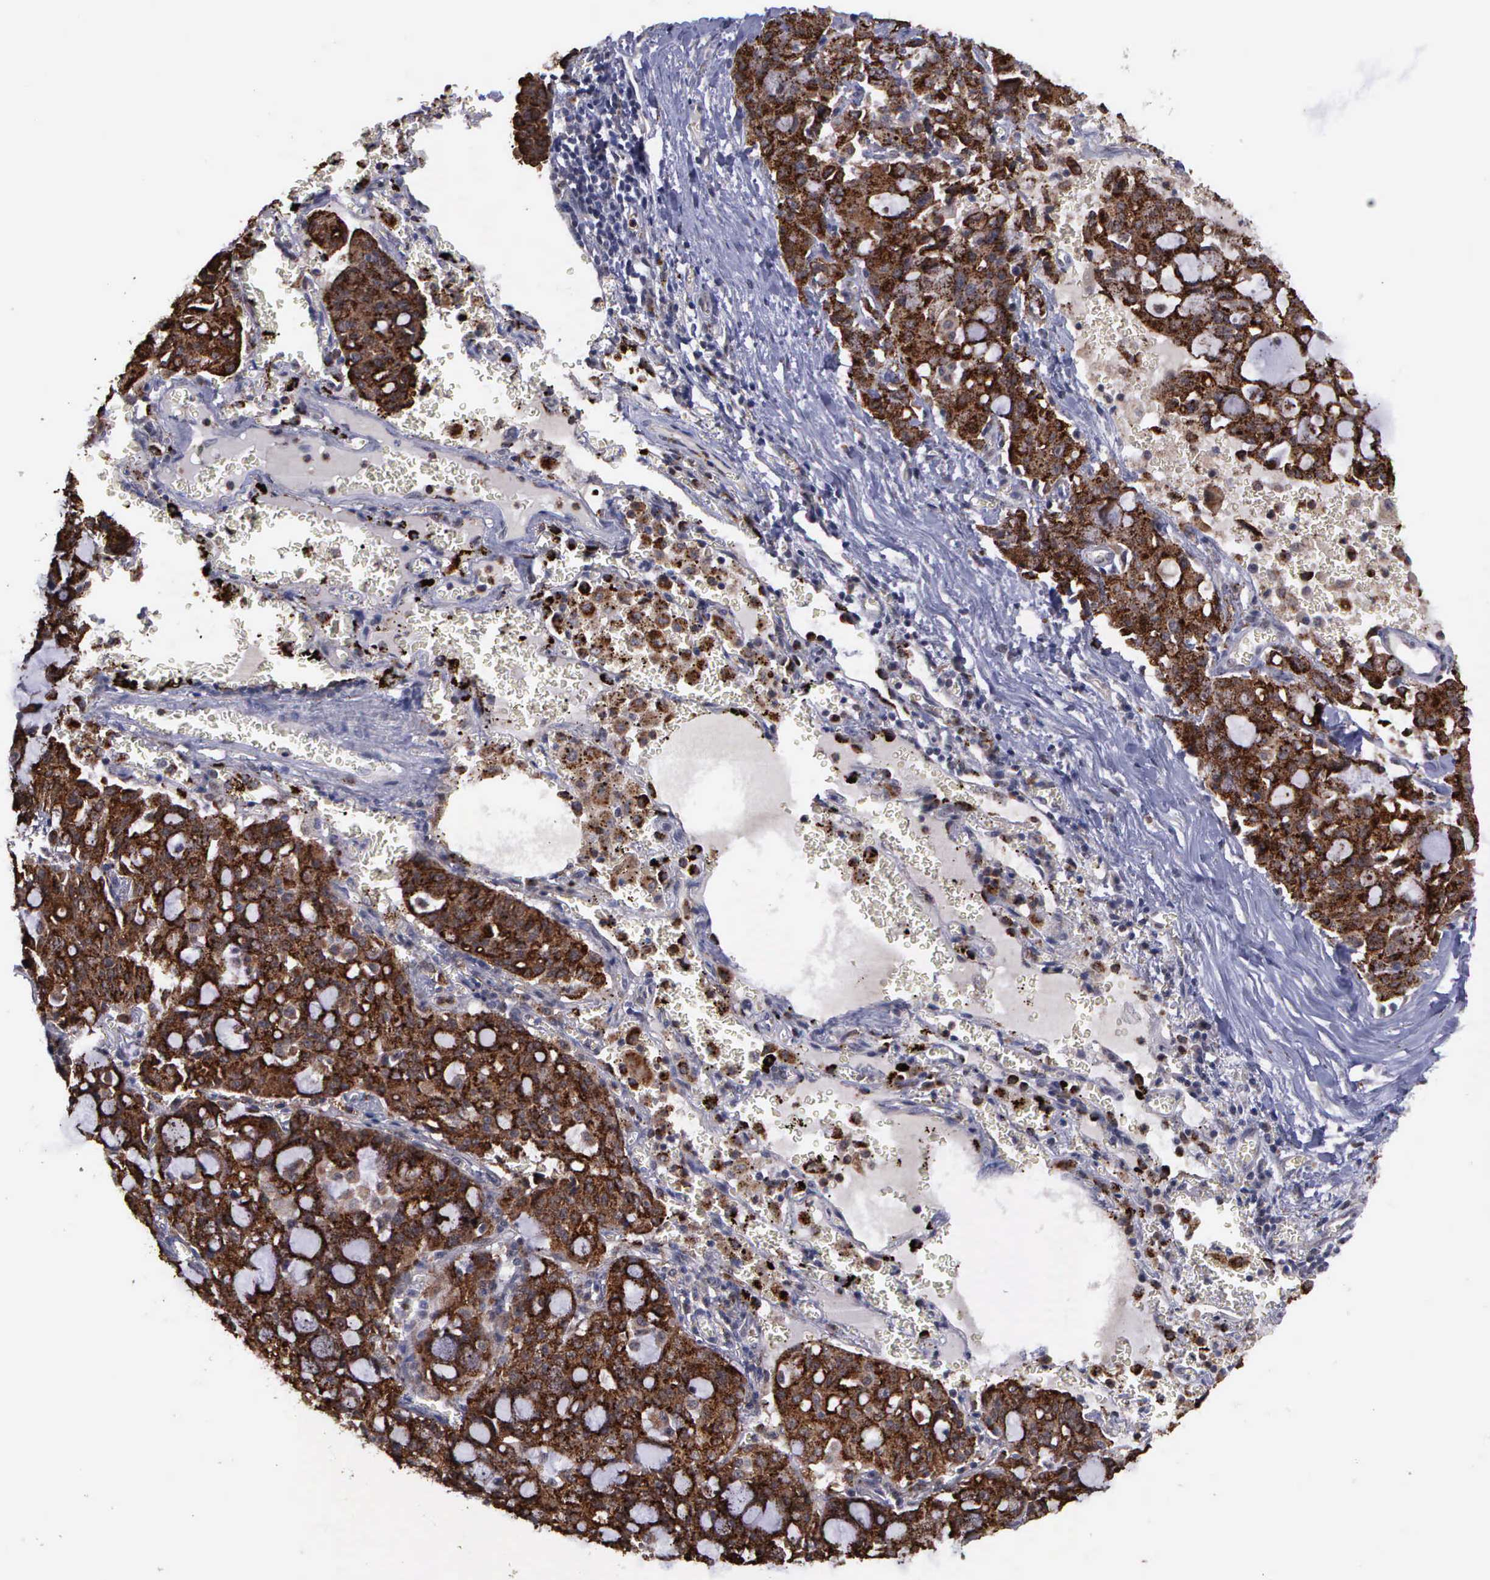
{"staining": {"intensity": "strong", "quantity": ">75%", "location": "cytoplasmic/membranous"}, "tissue": "lung cancer", "cell_type": "Tumor cells", "image_type": "cancer", "snomed": [{"axis": "morphology", "description": "Adenocarcinoma, NOS"}, {"axis": "topography", "description": "Lung"}], "caption": "Strong cytoplasmic/membranous protein positivity is appreciated in approximately >75% of tumor cells in lung adenocarcinoma.", "gene": "MAP3K9", "patient": {"sex": "female", "age": 44}}